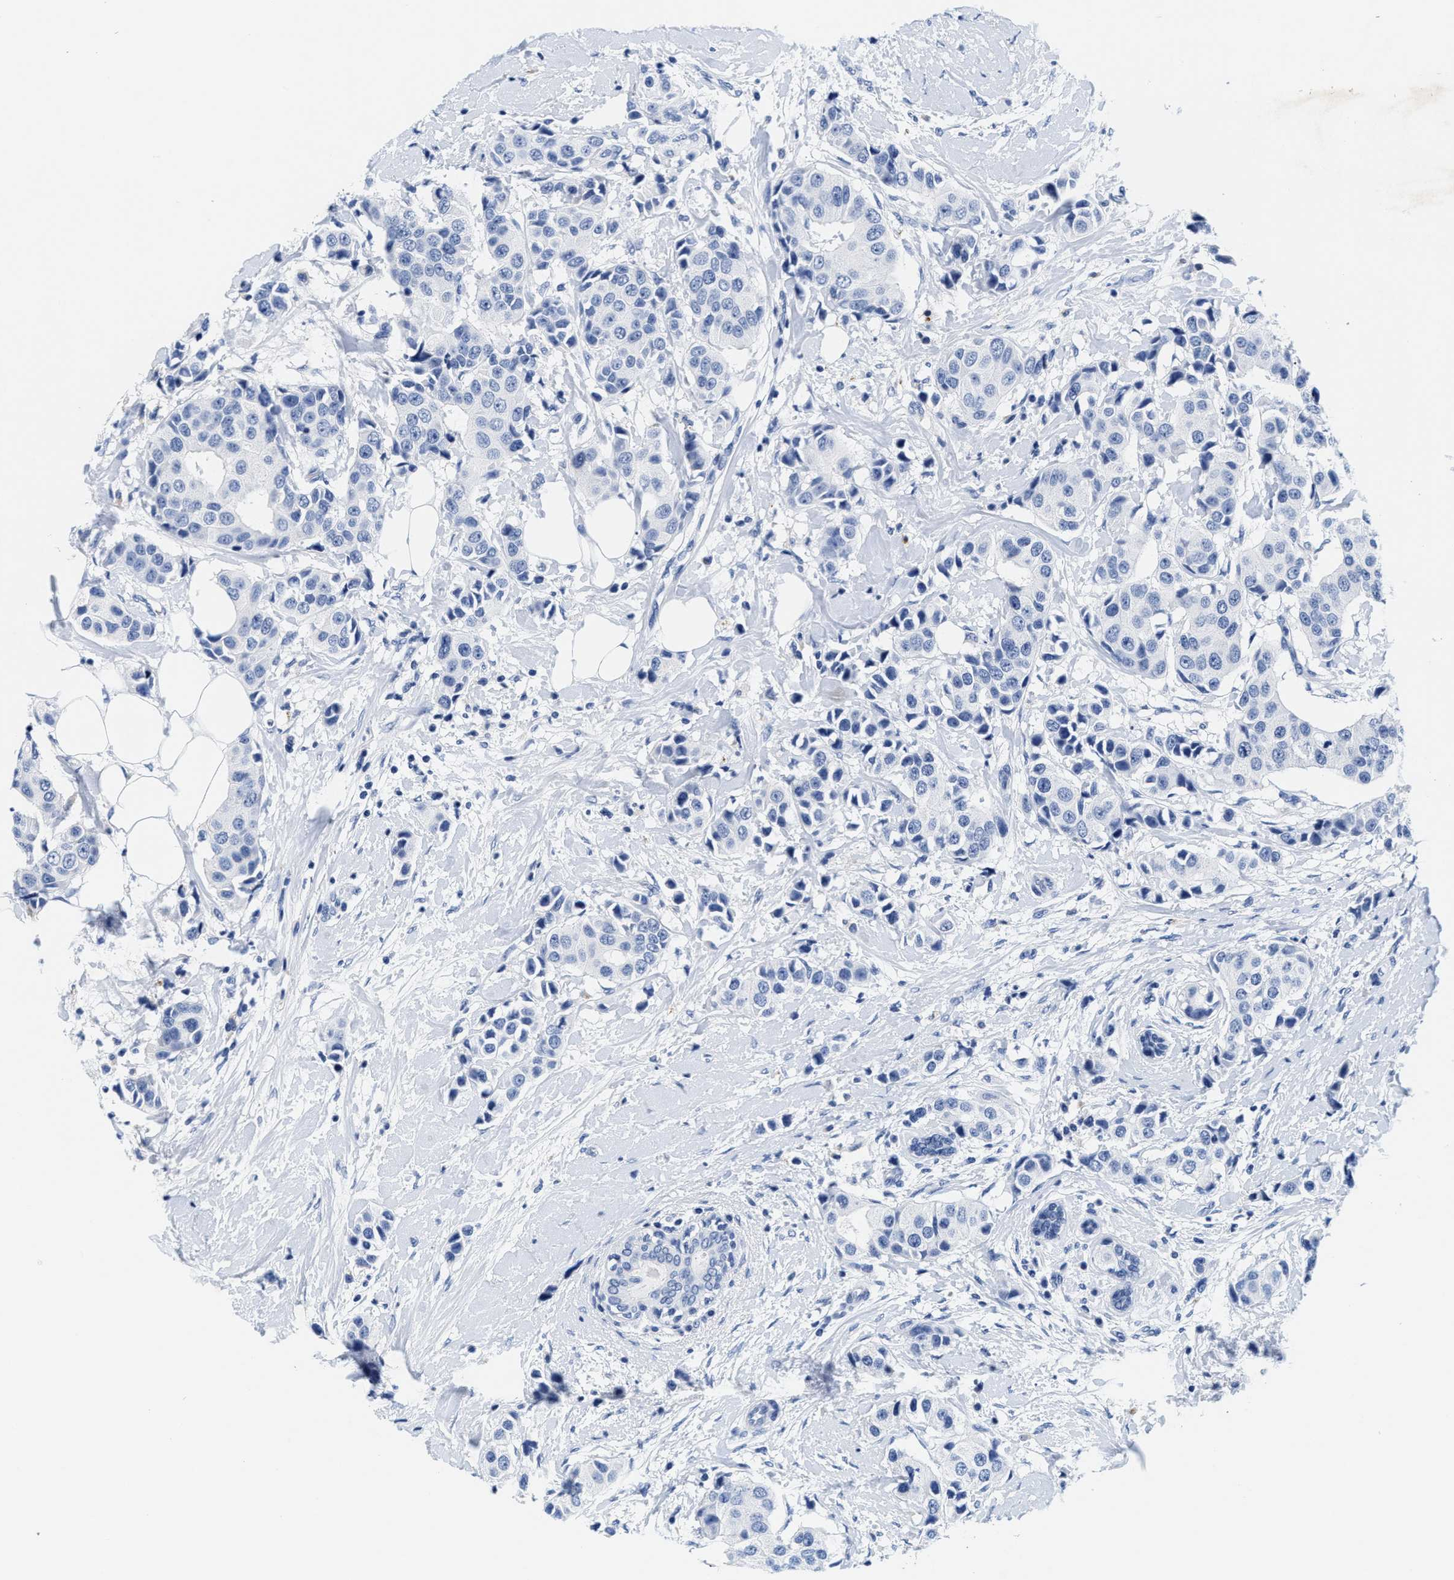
{"staining": {"intensity": "negative", "quantity": "none", "location": "none"}, "tissue": "breast cancer", "cell_type": "Tumor cells", "image_type": "cancer", "snomed": [{"axis": "morphology", "description": "Normal tissue, NOS"}, {"axis": "morphology", "description": "Duct carcinoma"}, {"axis": "topography", "description": "Breast"}], "caption": "A high-resolution micrograph shows IHC staining of breast cancer, which demonstrates no significant positivity in tumor cells. Brightfield microscopy of immunohistochemistry (IHC) stained with DAB (brown) and hematoxylin (blue), captured at high magnification.", "gene": "TTC3", "patient": {"sex": "female", "age": 39}}